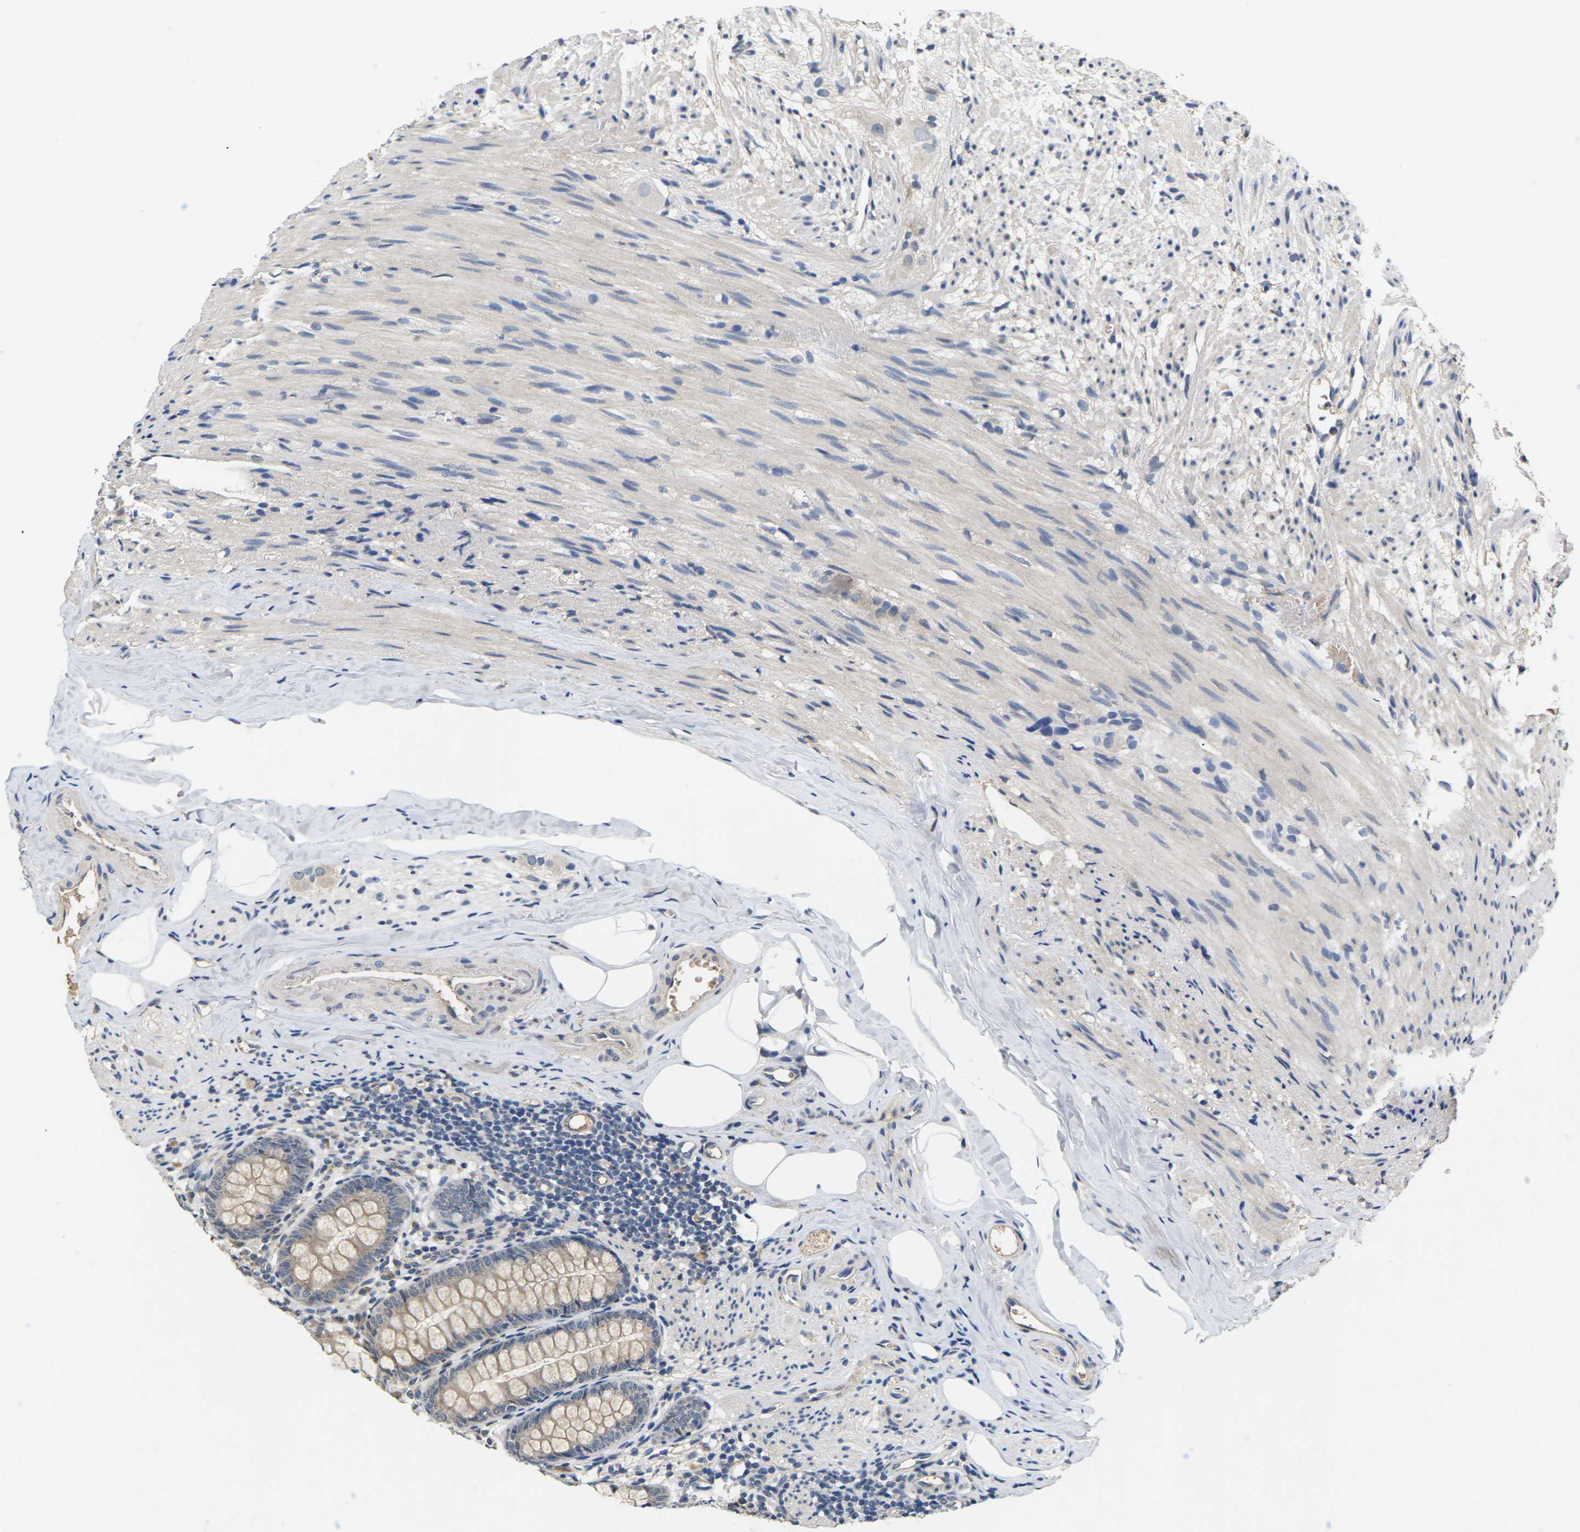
{"staining": {"intensity": "weak", "quantity": ">75%", "location": "cytoplasmic/membranous"}, "tissue": "appendix", "cell_type": "Glandular cells", "image_type": "normal", "snomed": [{"axis": "morphology", "description": "Normal tissue, NOS"}, {"axis": "topography", "description": "Appendix"}], "caption": "This photomicrograph shows unremarkable appendix stained with immunohistochemistry to label a protein in brown. The cytoplasmic/membranous of glandular cells show weak positivity for the protein. Nuclei are counter-stained blue.", "gene": "SLC2A2", "patient": {"sex": "female", "age": 77}}